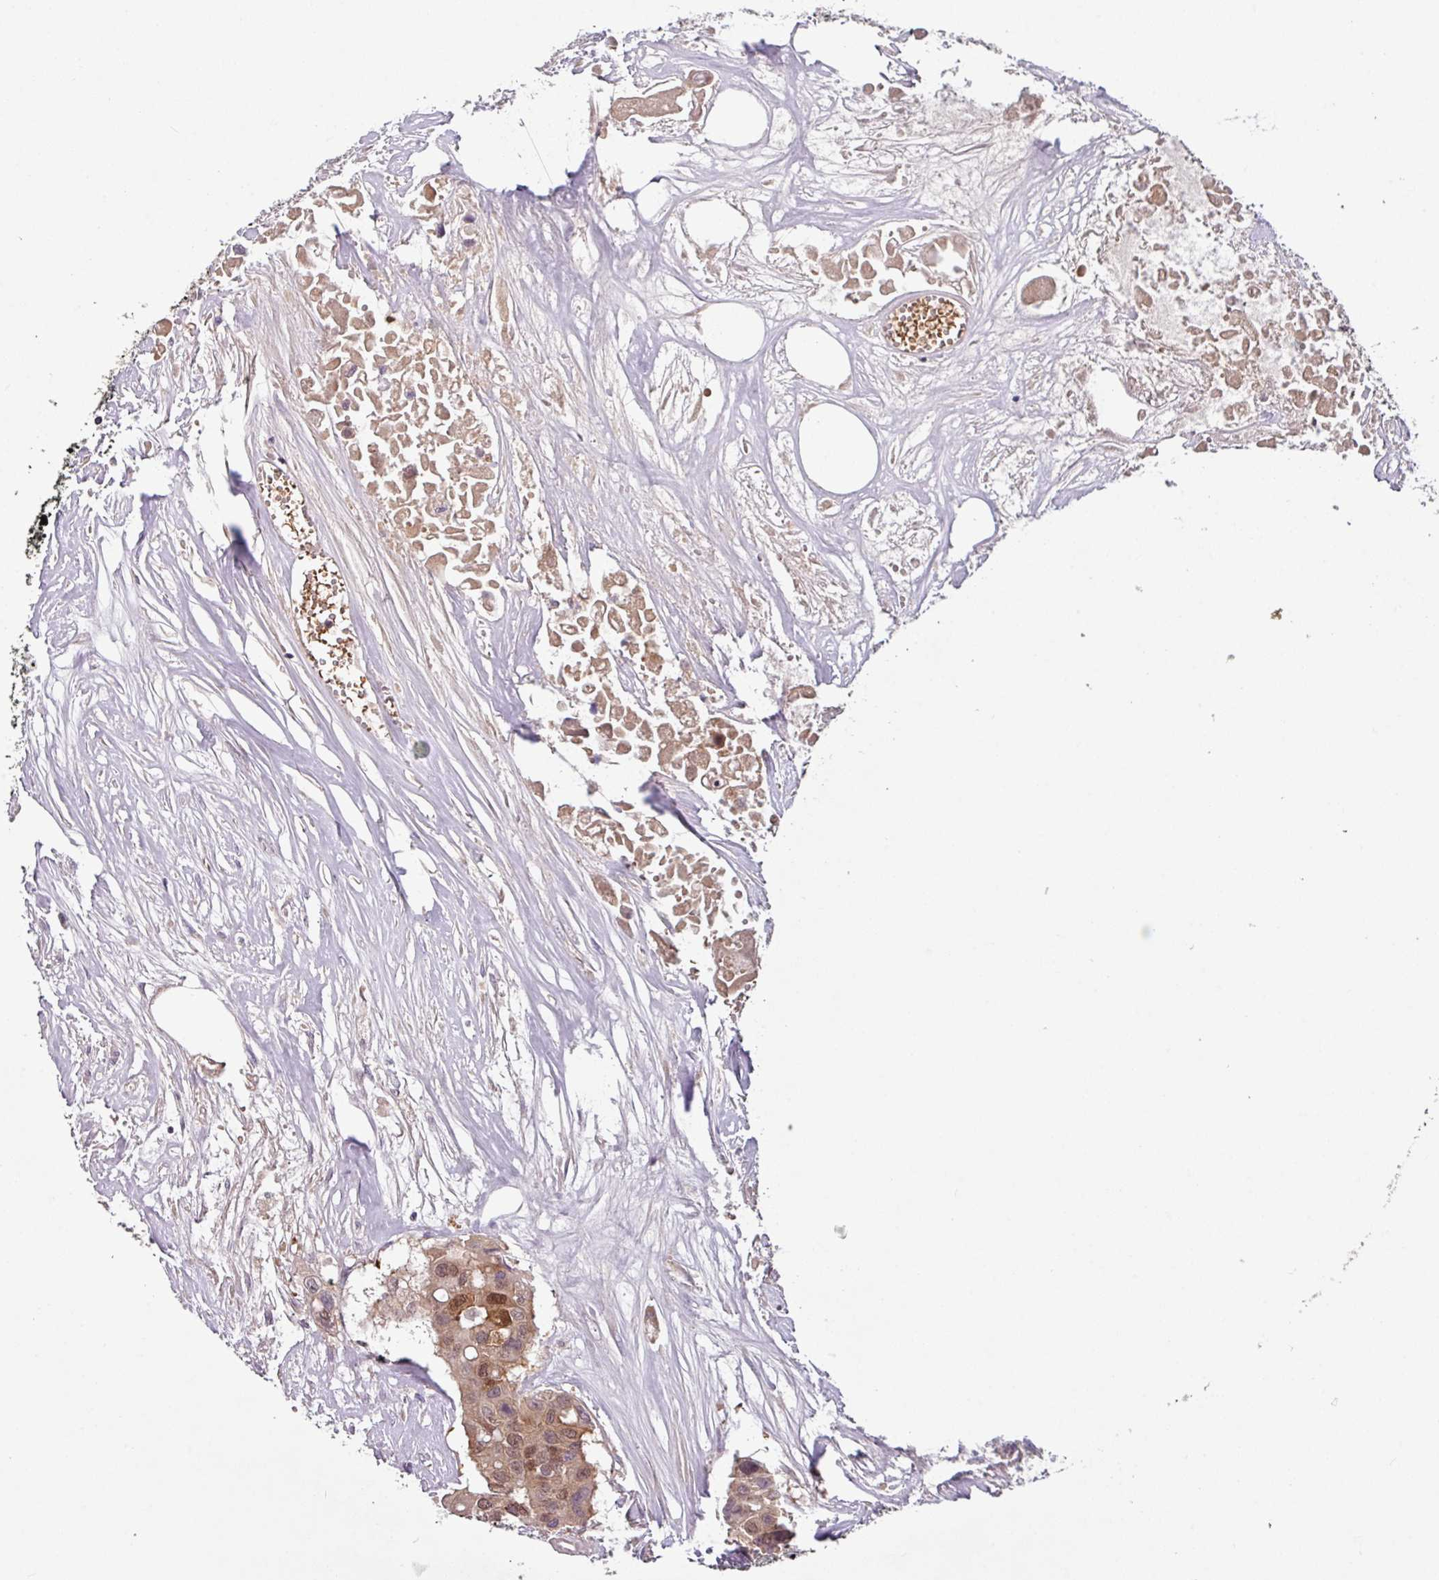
{"staining": {"intensity": "moderate", "quantity": ">75%", "location": "cytoplasmic/membranous,nuclear"}, "tissue": "colorectal cancer", "cell_type": "Tumor cells", "image_type": "cancer", "snomed": [{"axis": "morphology", "description": "Adenocarcinoma, NOS"}, {"axis": "topography", "description": "Colon"}], "caption": "Adenocarcinoma (colorectal) stained for a protein shows moderate cytoplasmic/membranous and nuclear positivity in tumor cells.", "gene": "SLC5A10", "patient": {"sex": "male", "age": 77}}